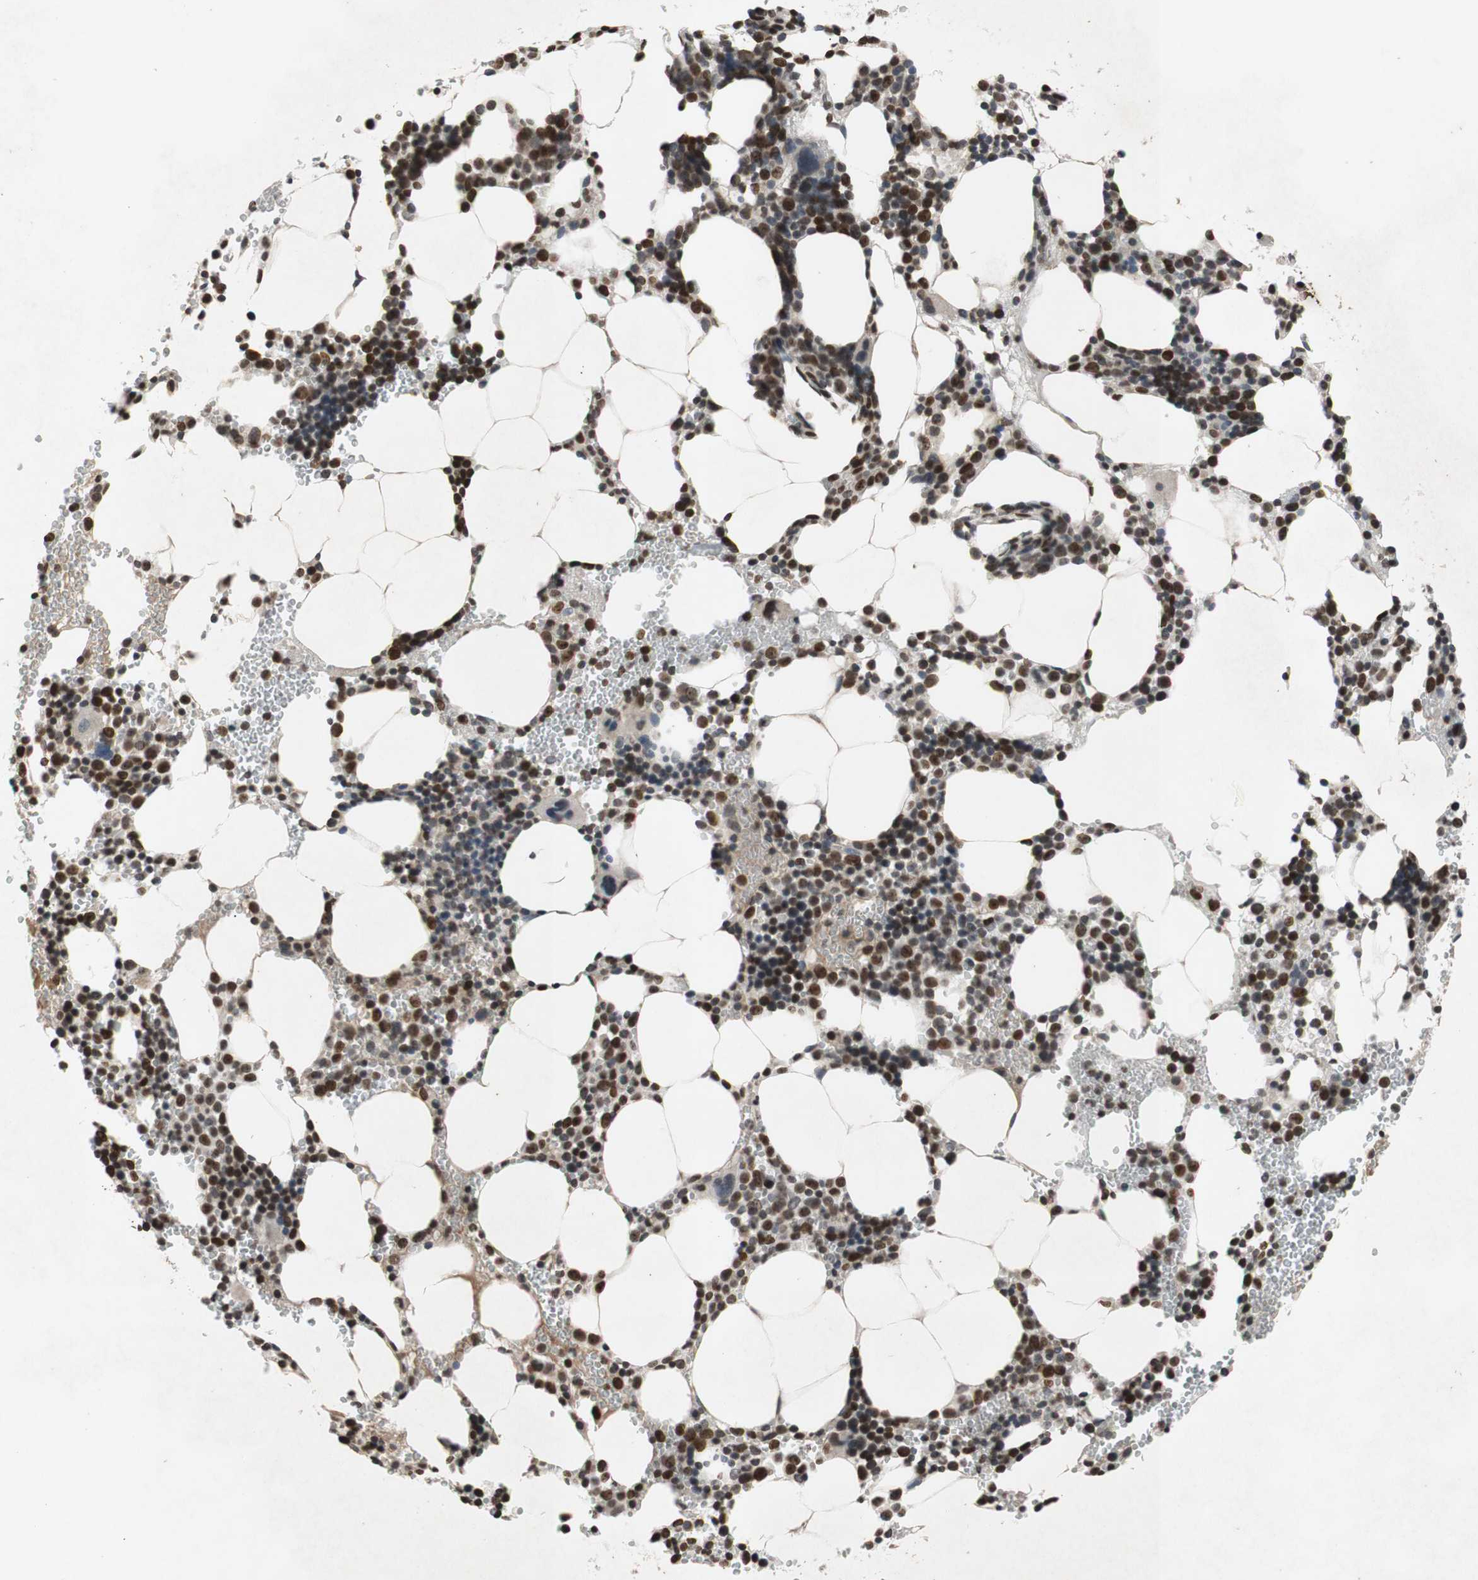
{"staining": {"intensity": "strong", "quantity": ">75%", "location": "nuclear"}, "tissue": "bone marrow", "cell_type": "Hematopoietic cells", "image_type": "normal", "snomed": [{"axis": "morphology", "description": "Normal tissue, NOS"}, {"axis": "morphology", "description": "Inflammation, NOS"}, {"axis": "topography", "description": "Bone marrow"}], "caption": "Protein expression analysis of normal human bone marrow reveals strong nuclear expression in about >75% of hematopoietic cells. (brown staining indicates protein expression, while blue staining denotes nuclei).", "gene": "MCM6", "patient": {"sex": "male", "age": 42}}